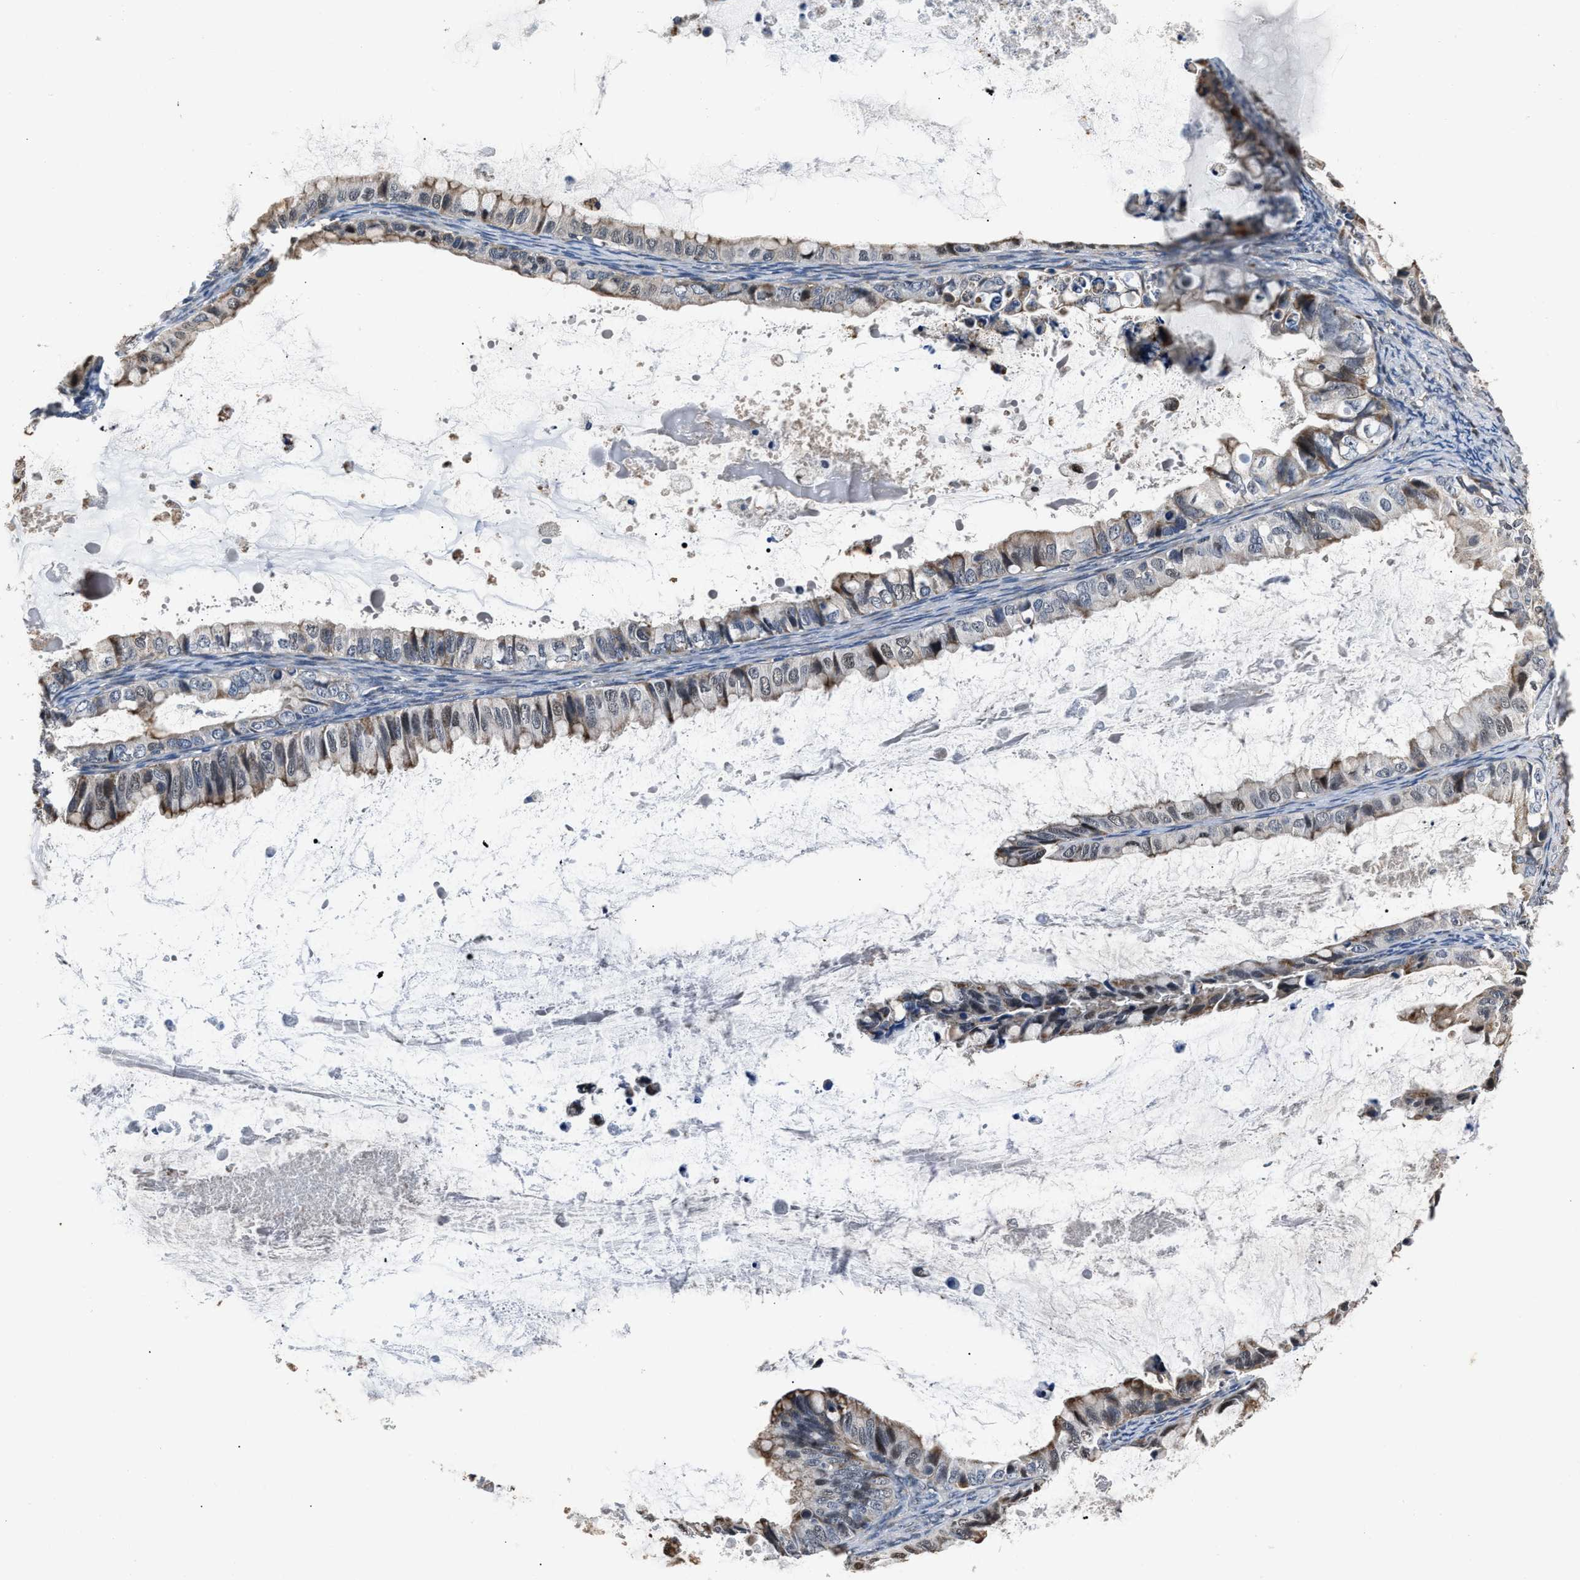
{"staining": {"intensity": "weak", "quantity": "25%-75%", "location": "cytoplasmic/membranous"}, "tissue": "ovarian cancer", "cell_type": "Tumor cells", "image_type": "cancer", "snomed": [{"axis": "morphology", "description": "Cystadenocarcinoma, mucinous, NOS"}, {"axis": "topography", "description": "Ovary"}], "caption": "Immunohistochemistry histopathology image of ovarian cancer stained for a protein (brown), which reveals low levels of weak cytoplasmic/membranous positivity in approximately 25%-75% of tumor cells.", "gene": "NSUN5", "patient": {"sex": "female", "age": 80}}